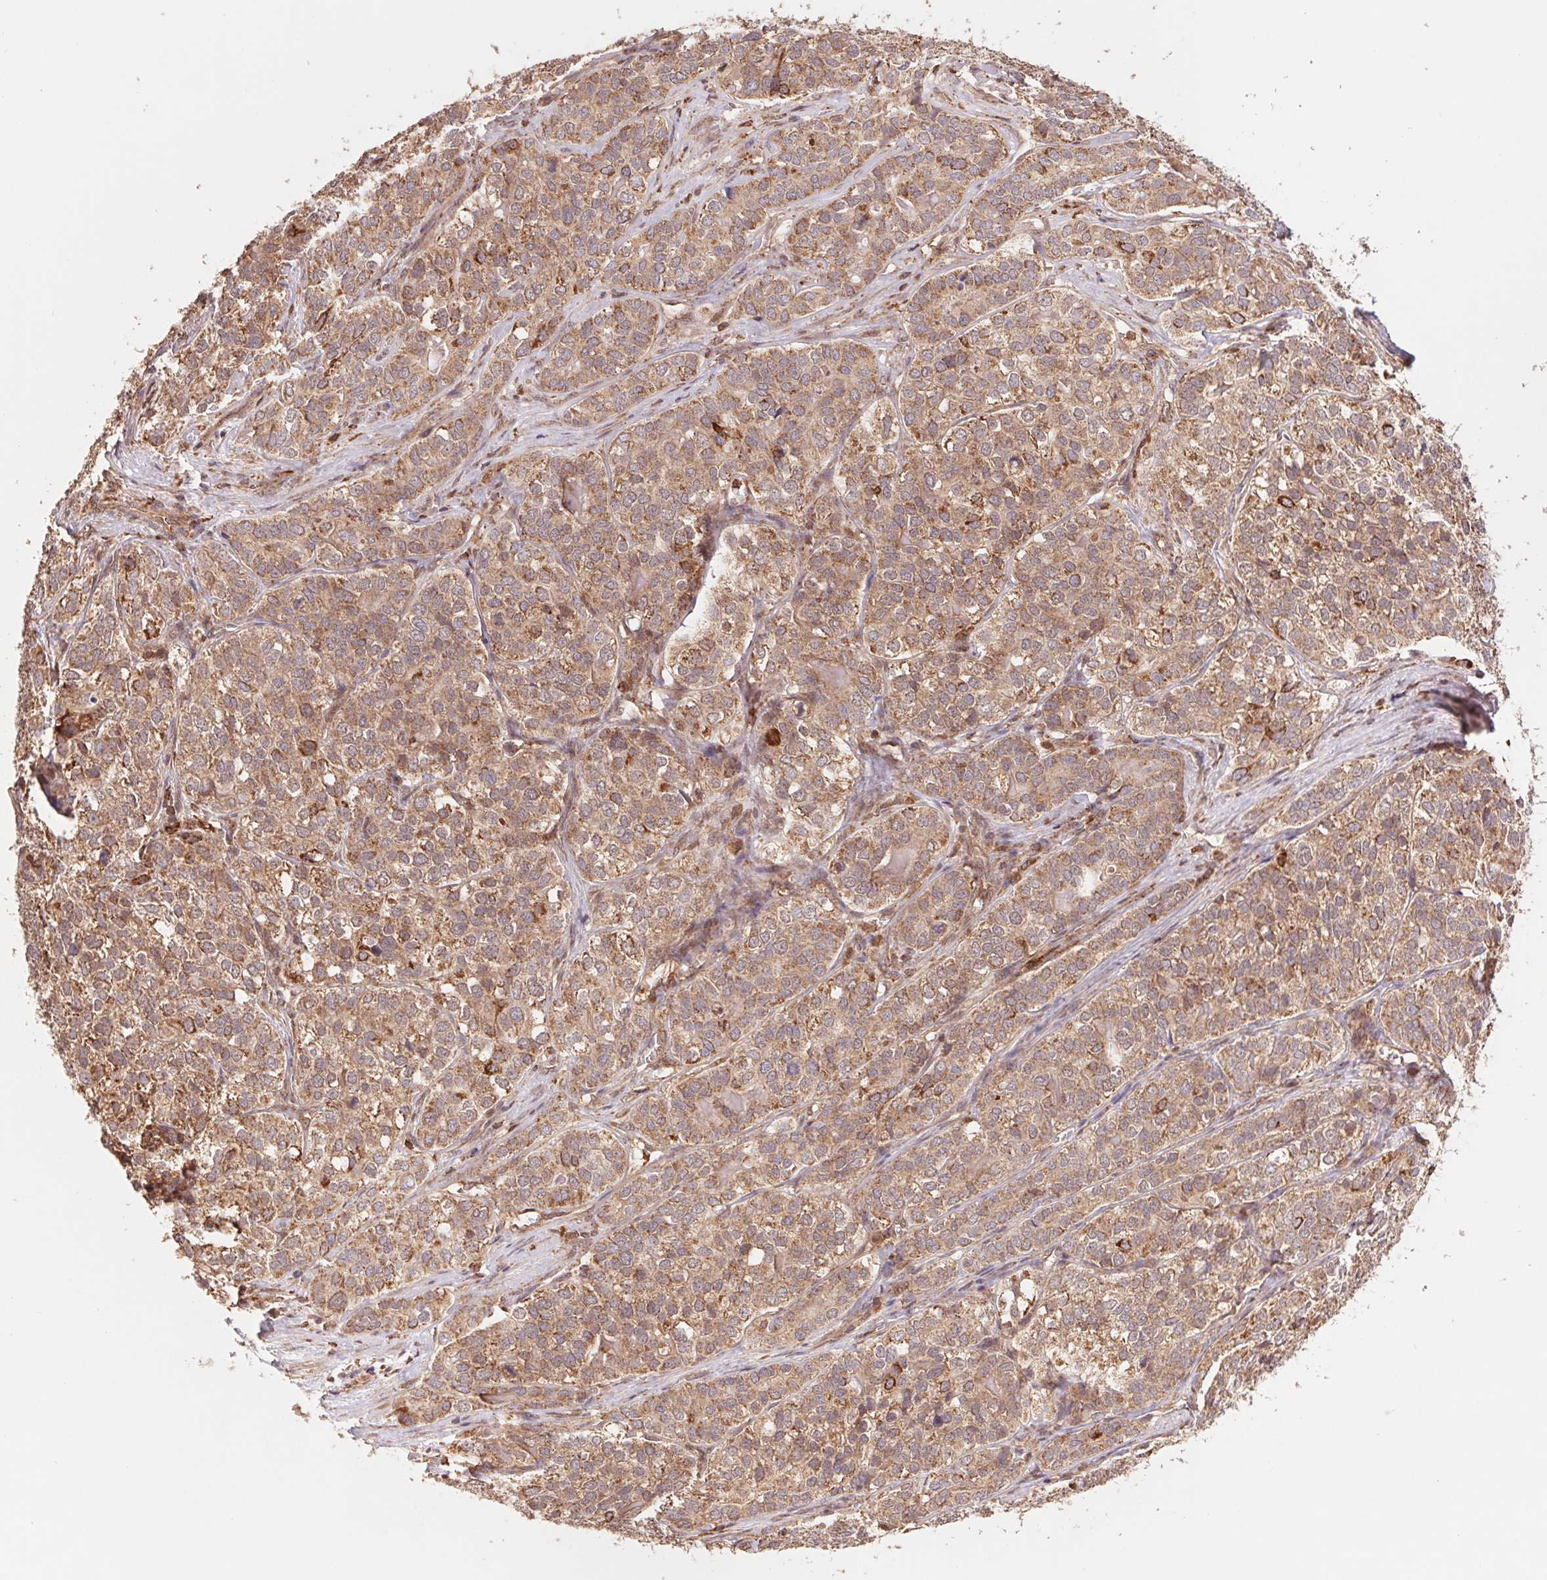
{"staining": {"intensity": "moderate", "quantity": ">75%", "location": "cytoplasmic/membranous"}, "tissue": "liver cancer", "cell_type": "Tumor cells", "image_type": "cancer", "snomed": [{"axis": "morphology", "description": "Cholangiocarcinoma"}, {"axis": "topography", "description": "Liver"}], "caption": "Protein staining of cholangiocarcinoma (liver) tissue exhibits moderate cytoplasmic/membranous positivity in about >75% of tumor cells.", "gene": "URM1", "patient": {"sex": "male", "age": 56}}